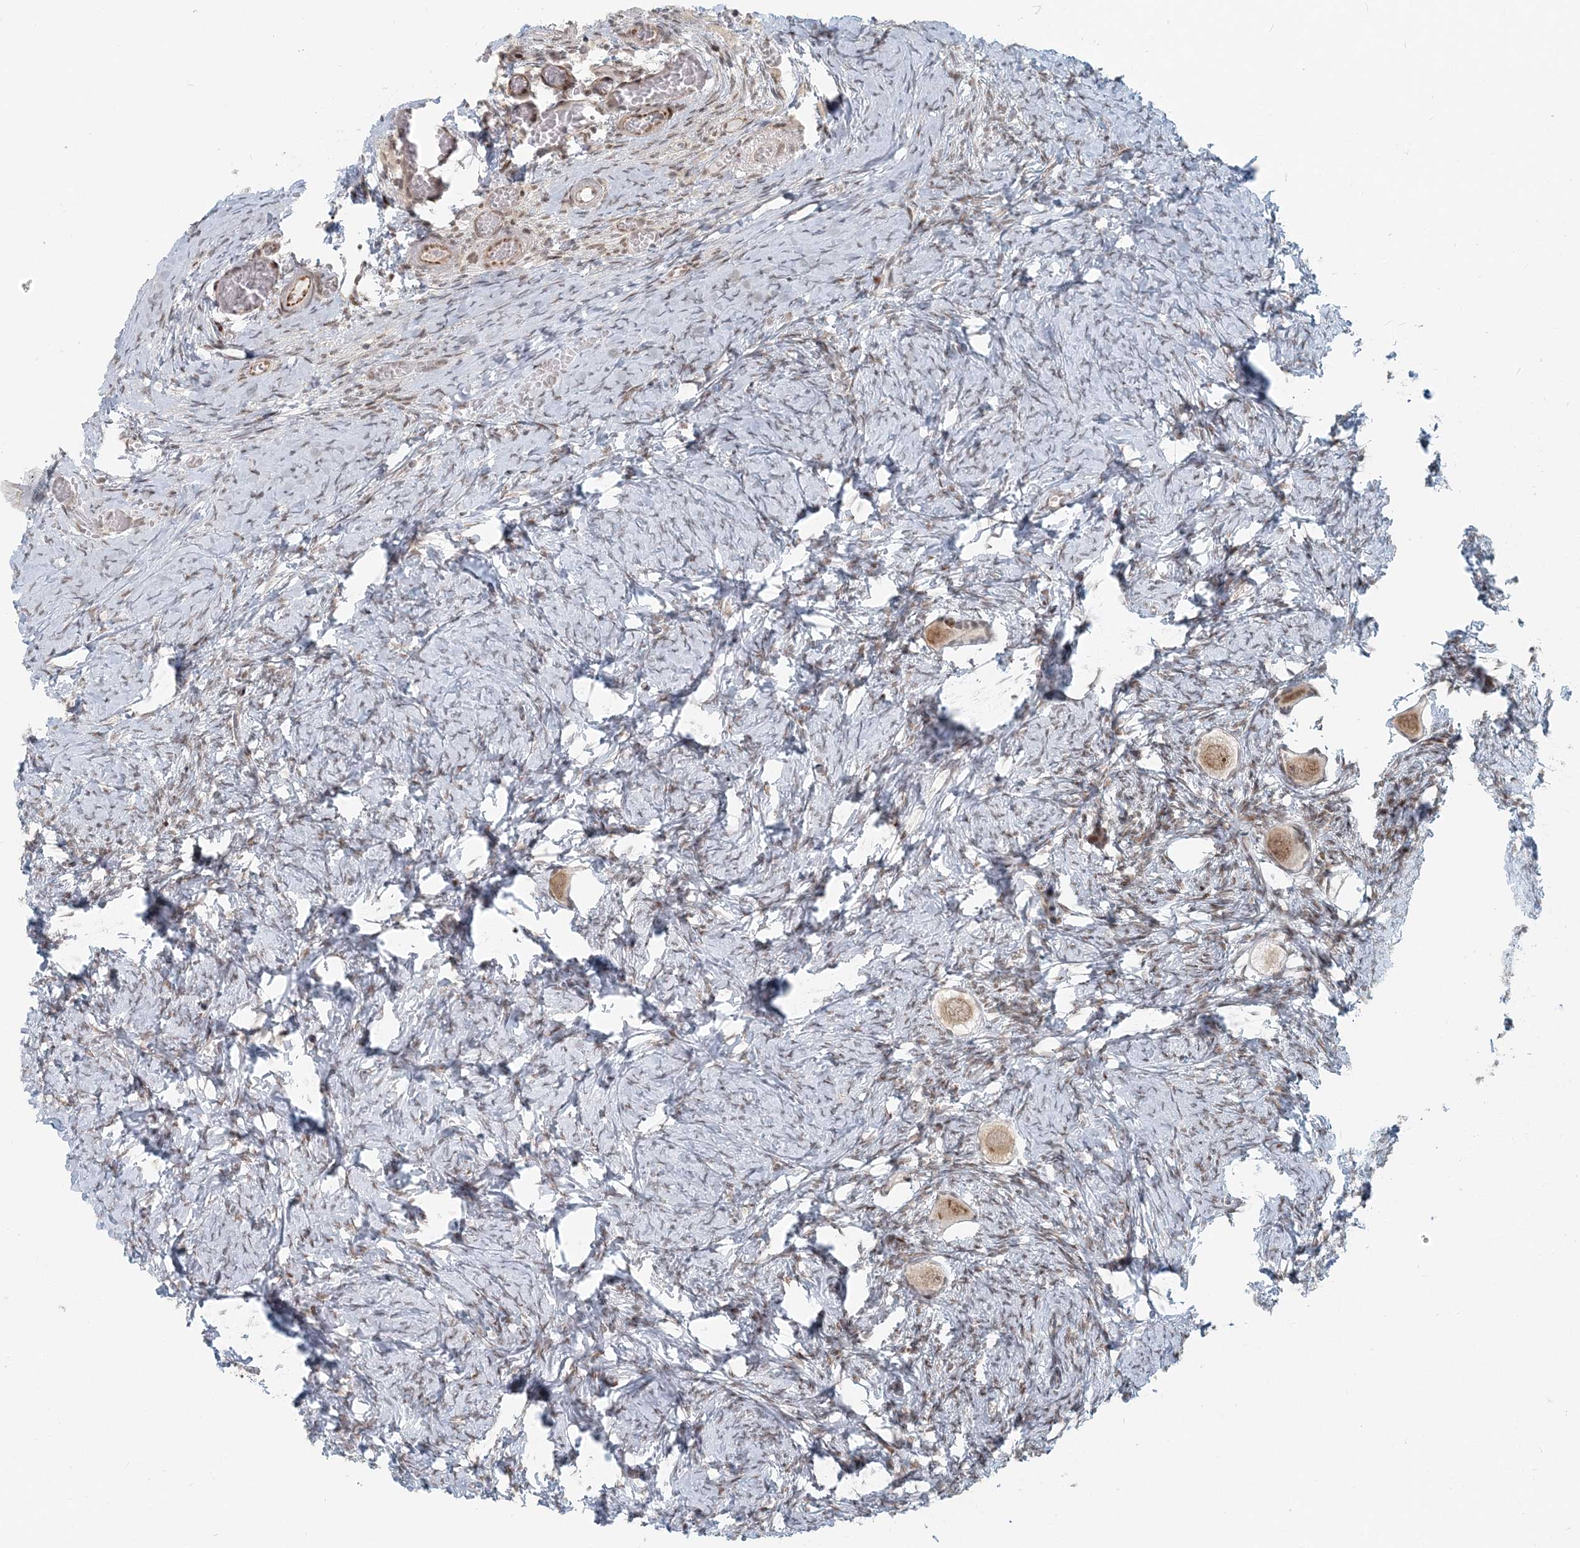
{"staining": {"intensity": "weak", "quantity": ">75%", "location": "cytoplasmic/membranous,nuclear"}, "tissue": "ovary", "cell_type": "Follicle cells", "image_type": "normal", "snomed": [{"axis": "morphology", "description": "Normal tissue, NOS"}, {"axis": "topography", "description": "Ovary"}], "caption": "Unremarkable ovary demonstrates weak cytoplasmic/membranous,nuclear staining in approximately >75% of follicle cells, visualized by immunohistochemistry.", "gene": "BAZ1B", "patient": {"sex": "female", "age": 27}}